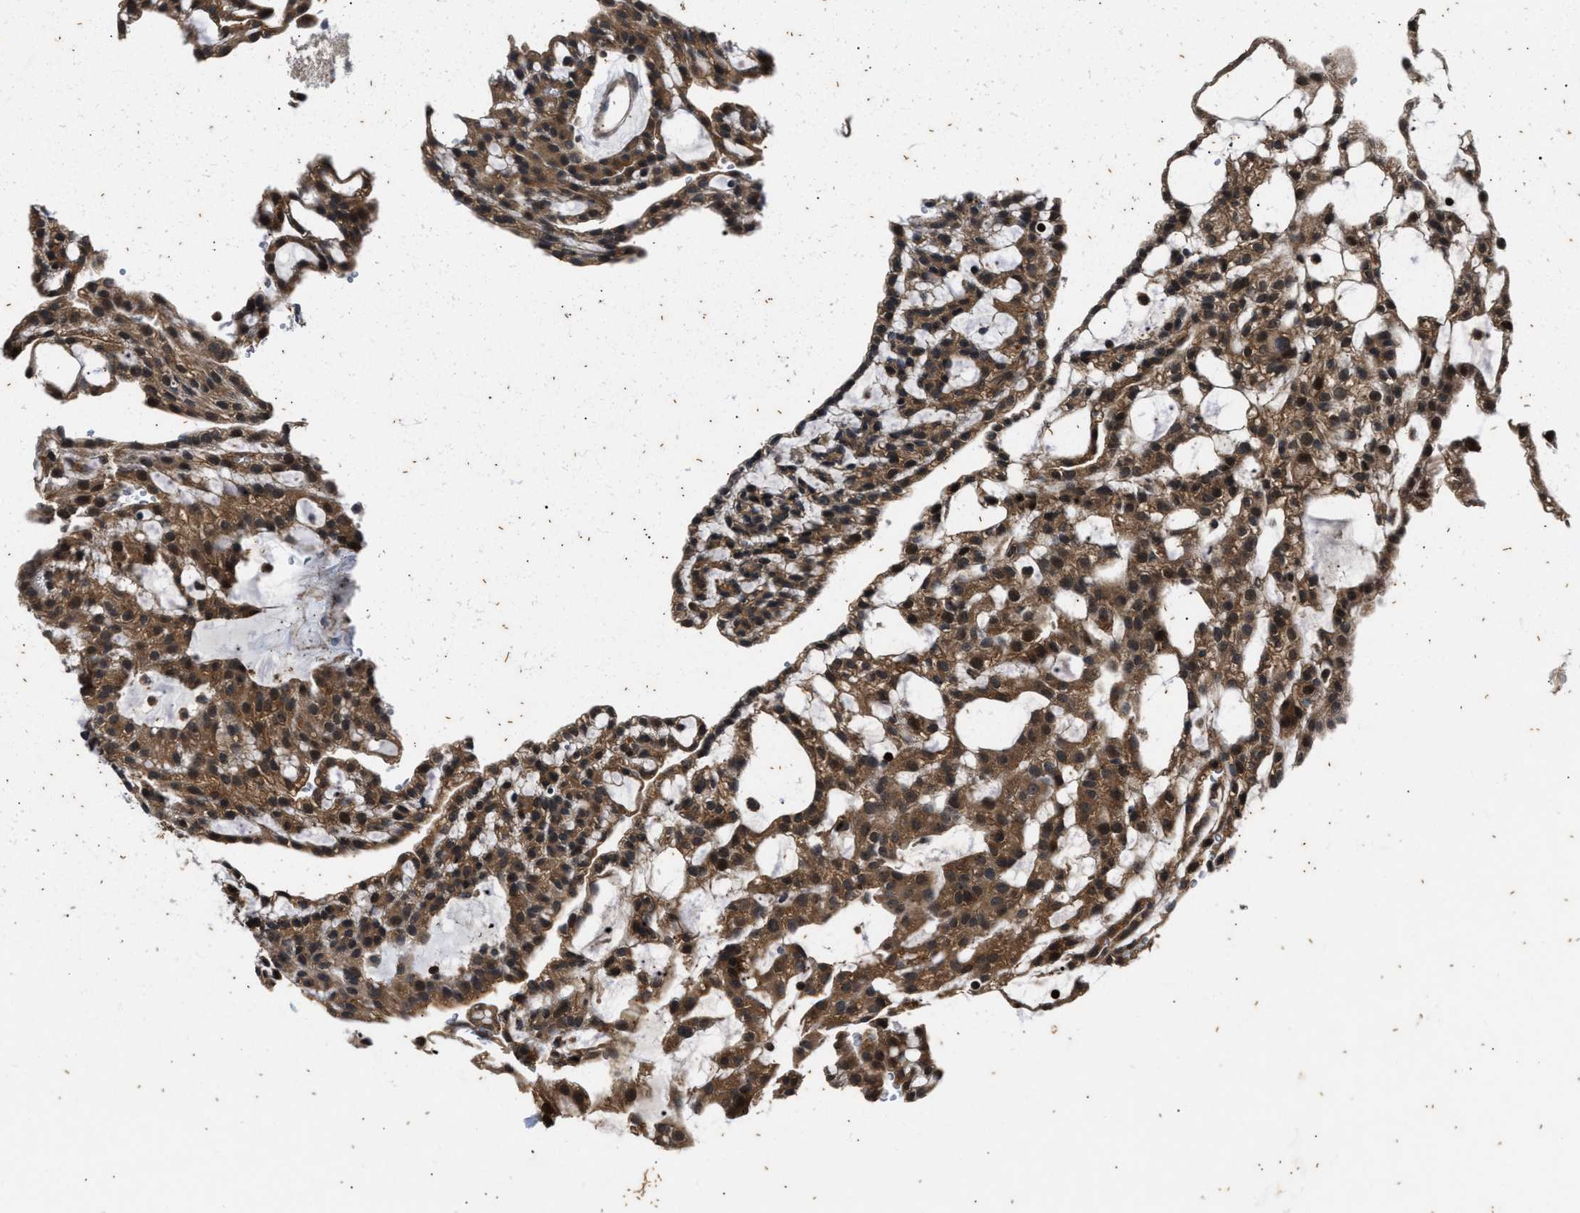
{"staining": {"intensity": "moderate", "quantity": ">75%", "location": "cytoplasmic/membranous"}, "tissue": "renal cancer", "cell_type": "Tumor cells", "image_type": "cancer", "snomed": [{"axis": "morphology", "description": "Adenocarcinoma, NOS"}, {"axis": "topography", "description": "Kidney"}], "caption": "There is medium levels of moderate cytoplasmic/membranous positivity in tumor cells of adenocarcinoma (renal), as demonstrated by immunohistochemical staining (brown color).", "gene": "PTPN7", "patient": {"sex": "male", "age": 63}}